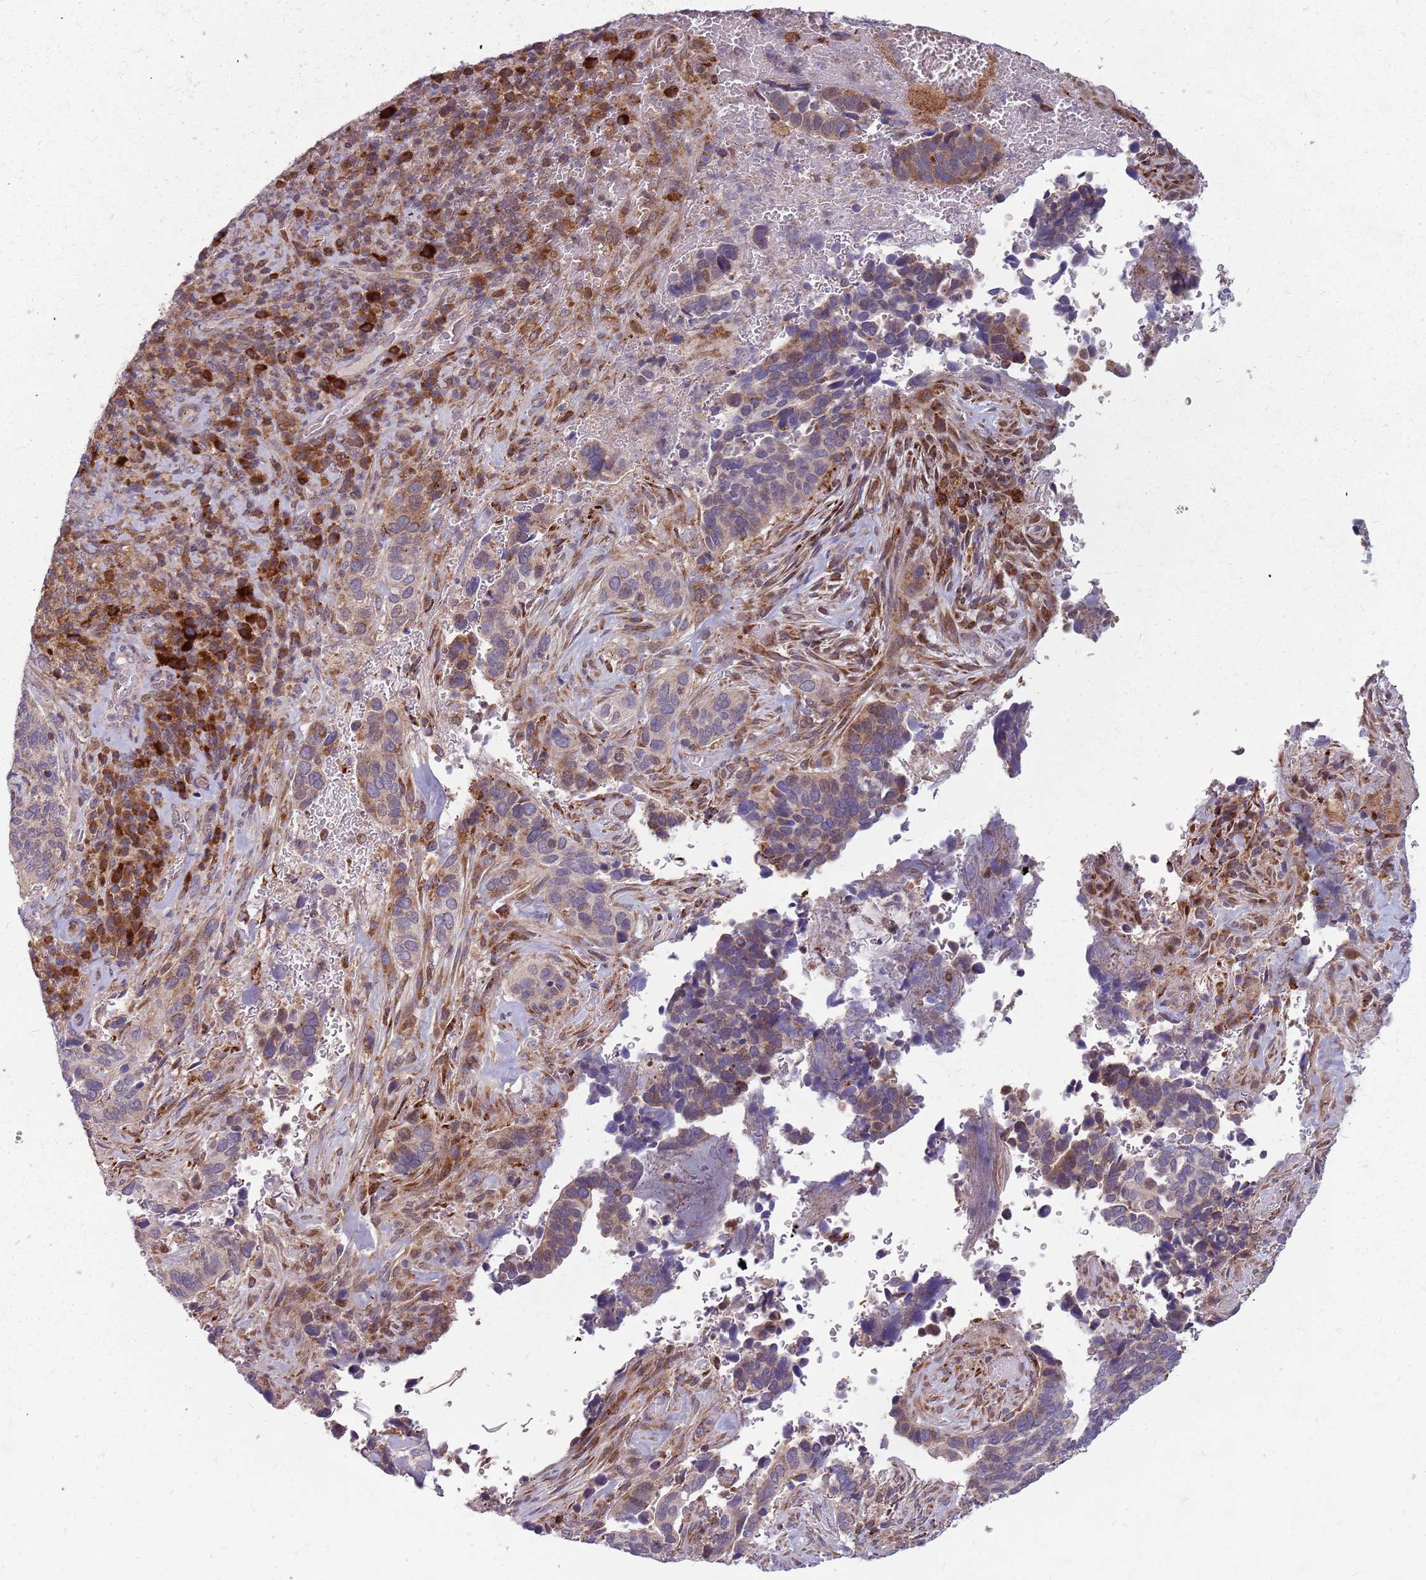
{"staining": {"intensity": "weak", "quantity": "<25%", "location": "cytoplasmic/membranous"}, "tissue": "cervical cancer", "cell_type": "Tumor cells", "image_type": "cancer", "snomed": [{"axis": "morphology", "description": "Squamous cell carcinoma, NOS"}, {"axis": "topography", "description": "Cervix"}], "caption": "IHC micrograph of human cervical cancer stained for a protein (brown), which displays no positivity in tumor cells.", "gene": "NME4", "patient": {"sex": "female", "age": 38}}